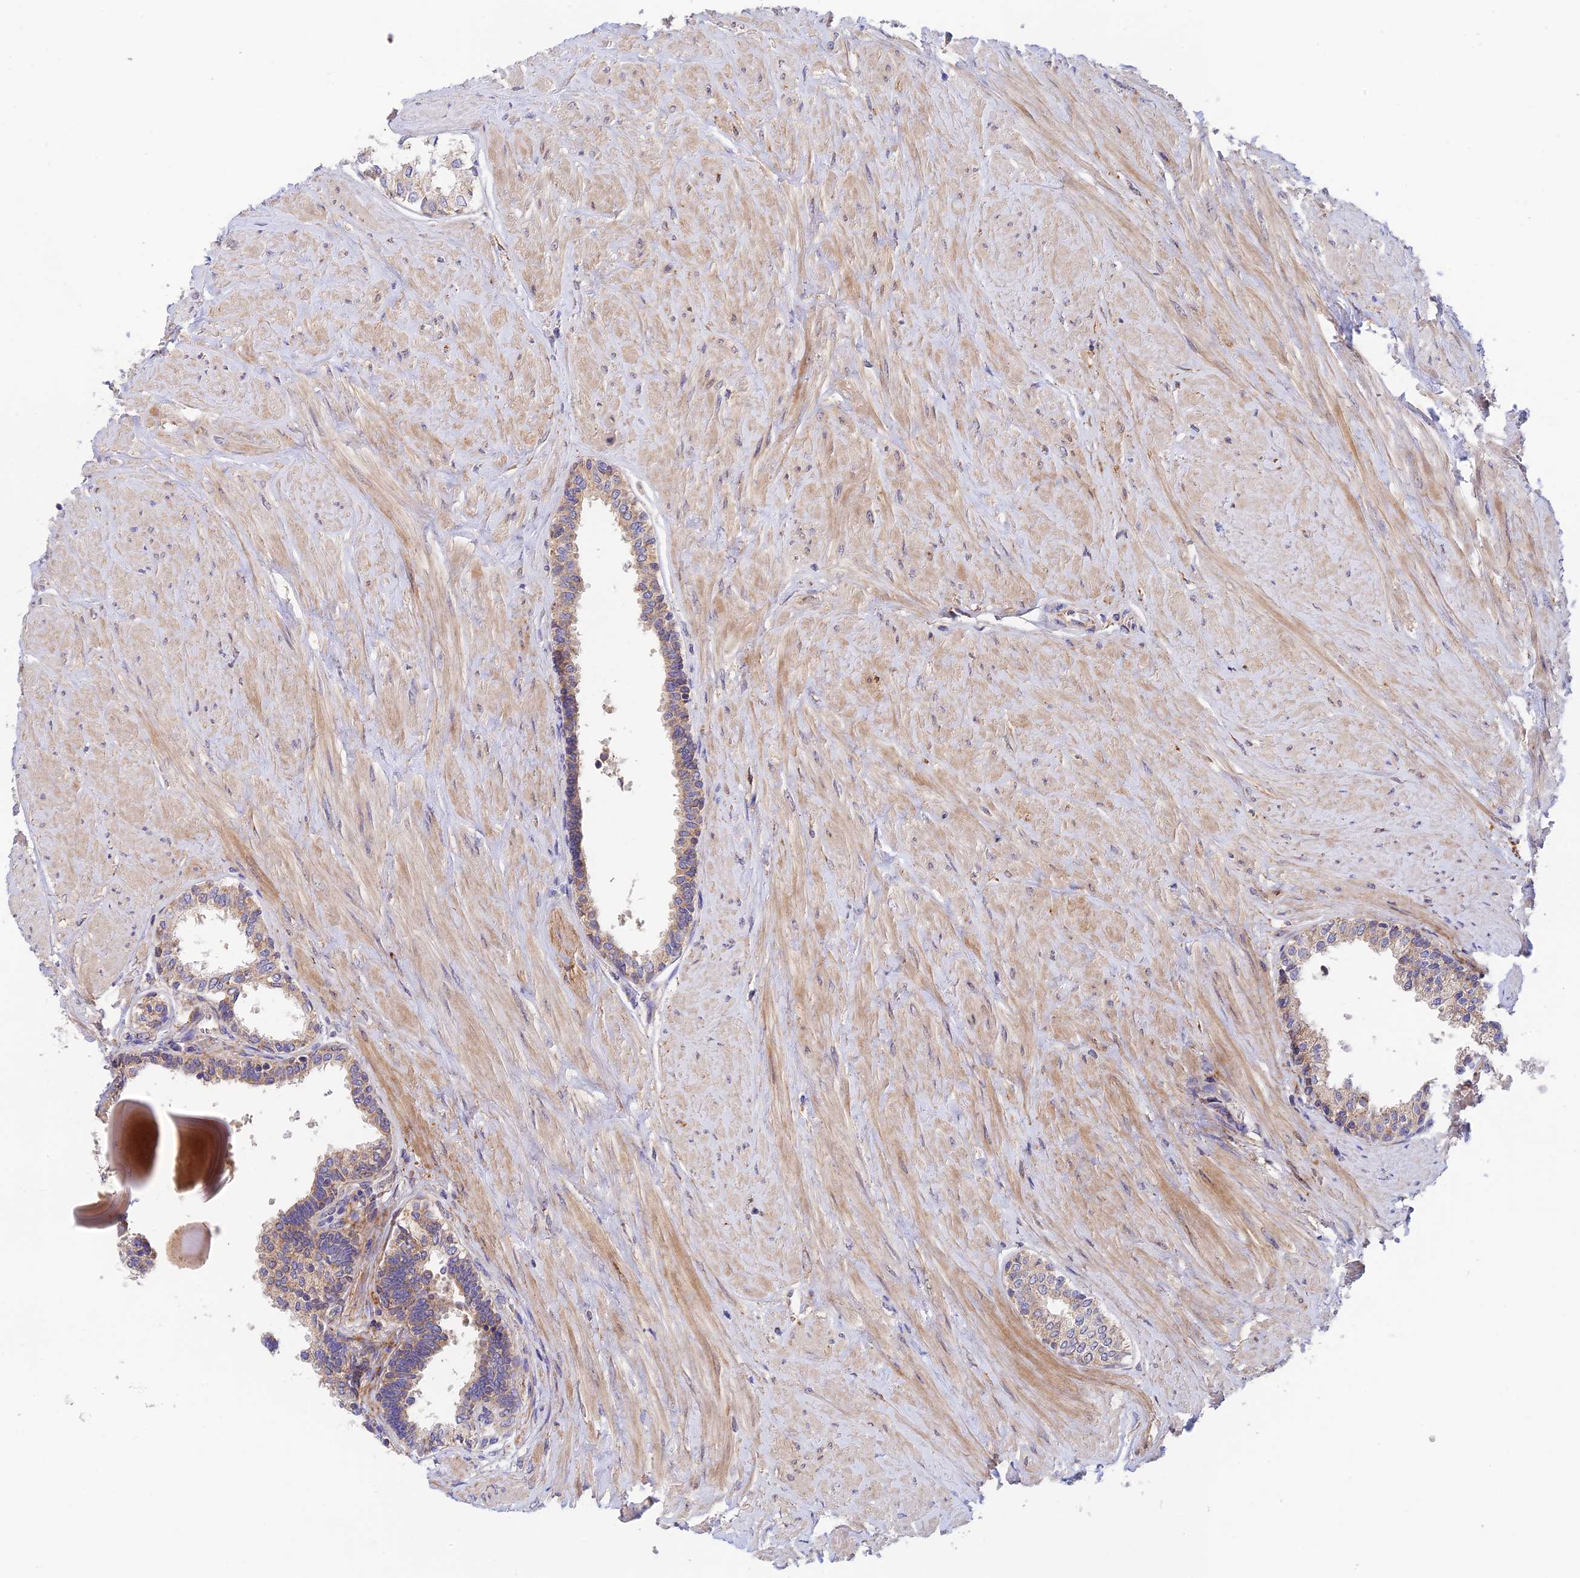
{"staining": {"intensity": "weak", "quantity": "25%-75%", "location": "cytoplasmic/membranous"}, "tissue": "prostate", "cell_type": "Glandular cells", "image_type": "normal", "snomed": [{"axis": "morphology", "description": "Normal tissue, NOS"}, {"axis": "topography", "description": "Prostate"}], "caption": "Immunohistochemical staining of benign human prostate shows weak cytoplasmic/membranous protein expression in approximately 25%-75% of glandular cells. (IHC, brightfield microscopy, high magnification).", "gene": "RANBP6", "patient": {"sex": "male", "age": 48}}